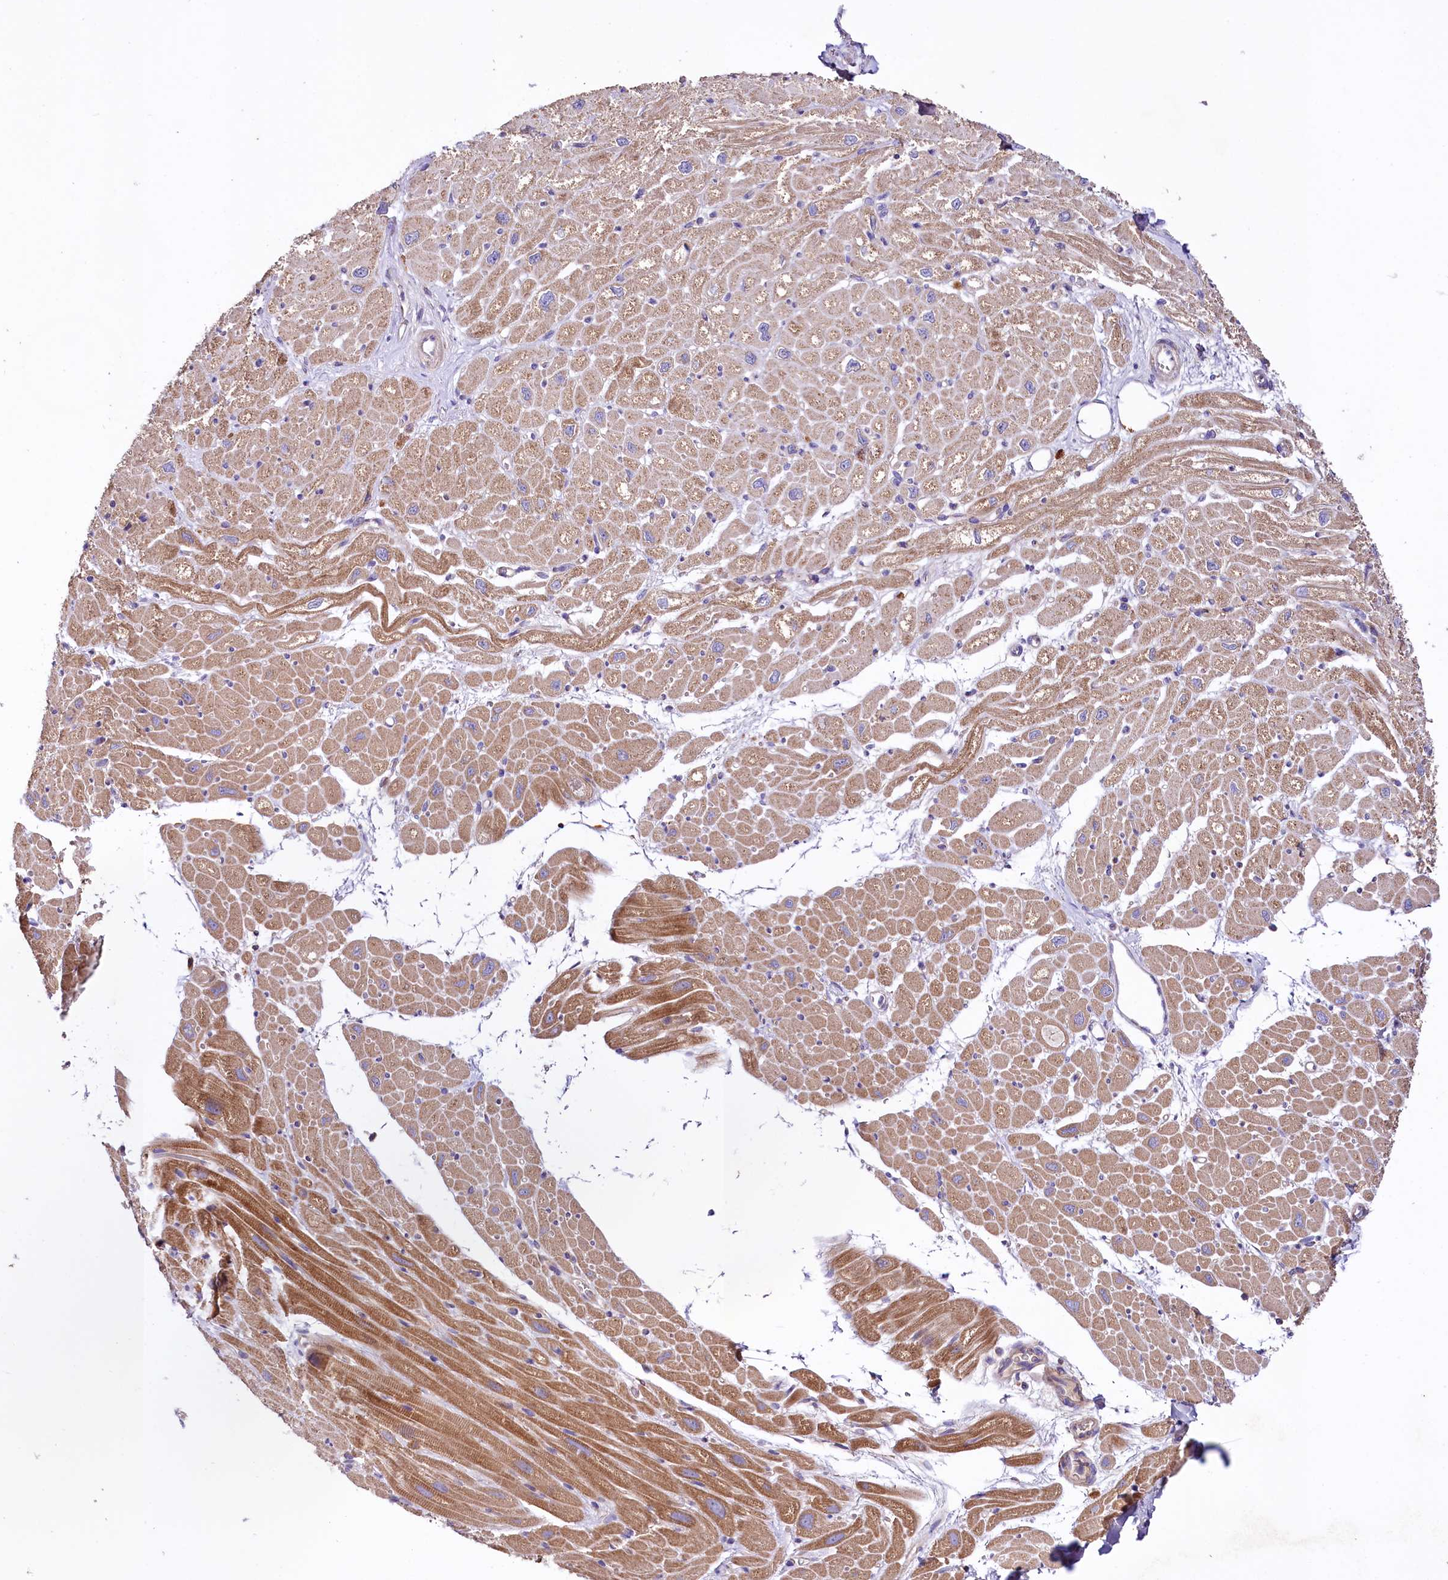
{"staining": {"intensity": "moderate", "quantity": "25%-75%", "location": "cytoplasmic/membranous"}, "tissue": "heart muscle", "cell_type": "Cardiomyocytes", "image_type": "normal", "snomed": [{"axis": "morphology", "description": "Normal tissue, NOS"}, {"axis": "topography", "description": "Heart"}], "caption": "Human heart muscle stained for a protein (brown) displays moderate cytoplasmic/membranous positive positivity in approximately 25%-75% of cardiomyocytes.", "gene": "ZNF45", "patient": {"sex": "male", "age": 50}}